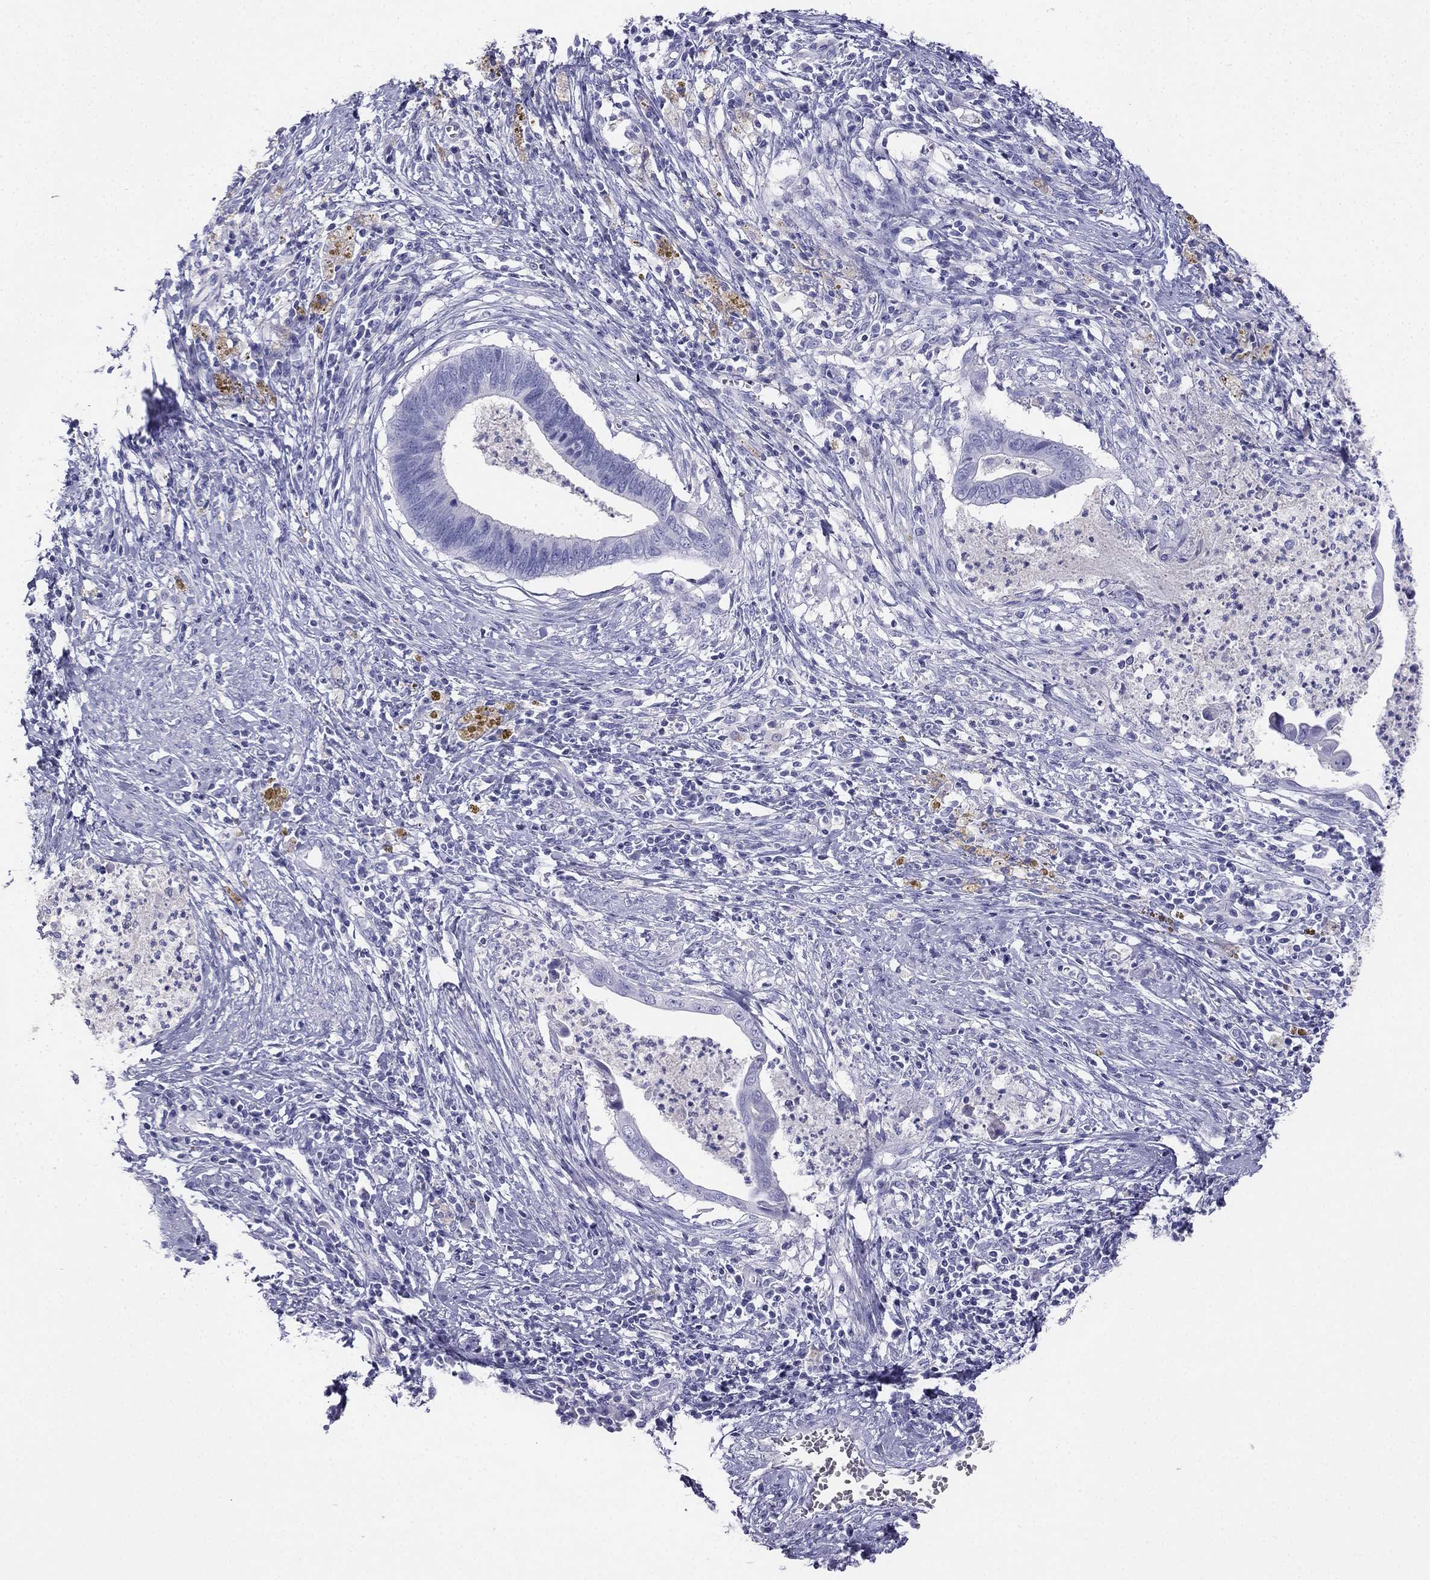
{"staining": {"intensity": "negative", "quantity": "none", "location": "none"}, "tissue": "cervical cancer", "cell_type": "Tumor cells", "image_type": "cancer", "snomed": [{"axis": "morphology", "description": "Adenocarcinoma, NOS"}, {"axis": "topography", "description": "Cervix"}], "caption": "High magnification brightfield microscopy of cervical adenocarcinoma stained with DAB (3,3'-diaminobenzidine) (brown) and counterstained with hematoxylin (blue): tumor cells show no significant expression. Brightfield microscopy of immunohistochemistry (IHC) stained with DAB (brown) and hematoxylin (blue), captured at high magnification.", "gene": "ALOXE3", "patient": {"sex": "female", "age": 42}}